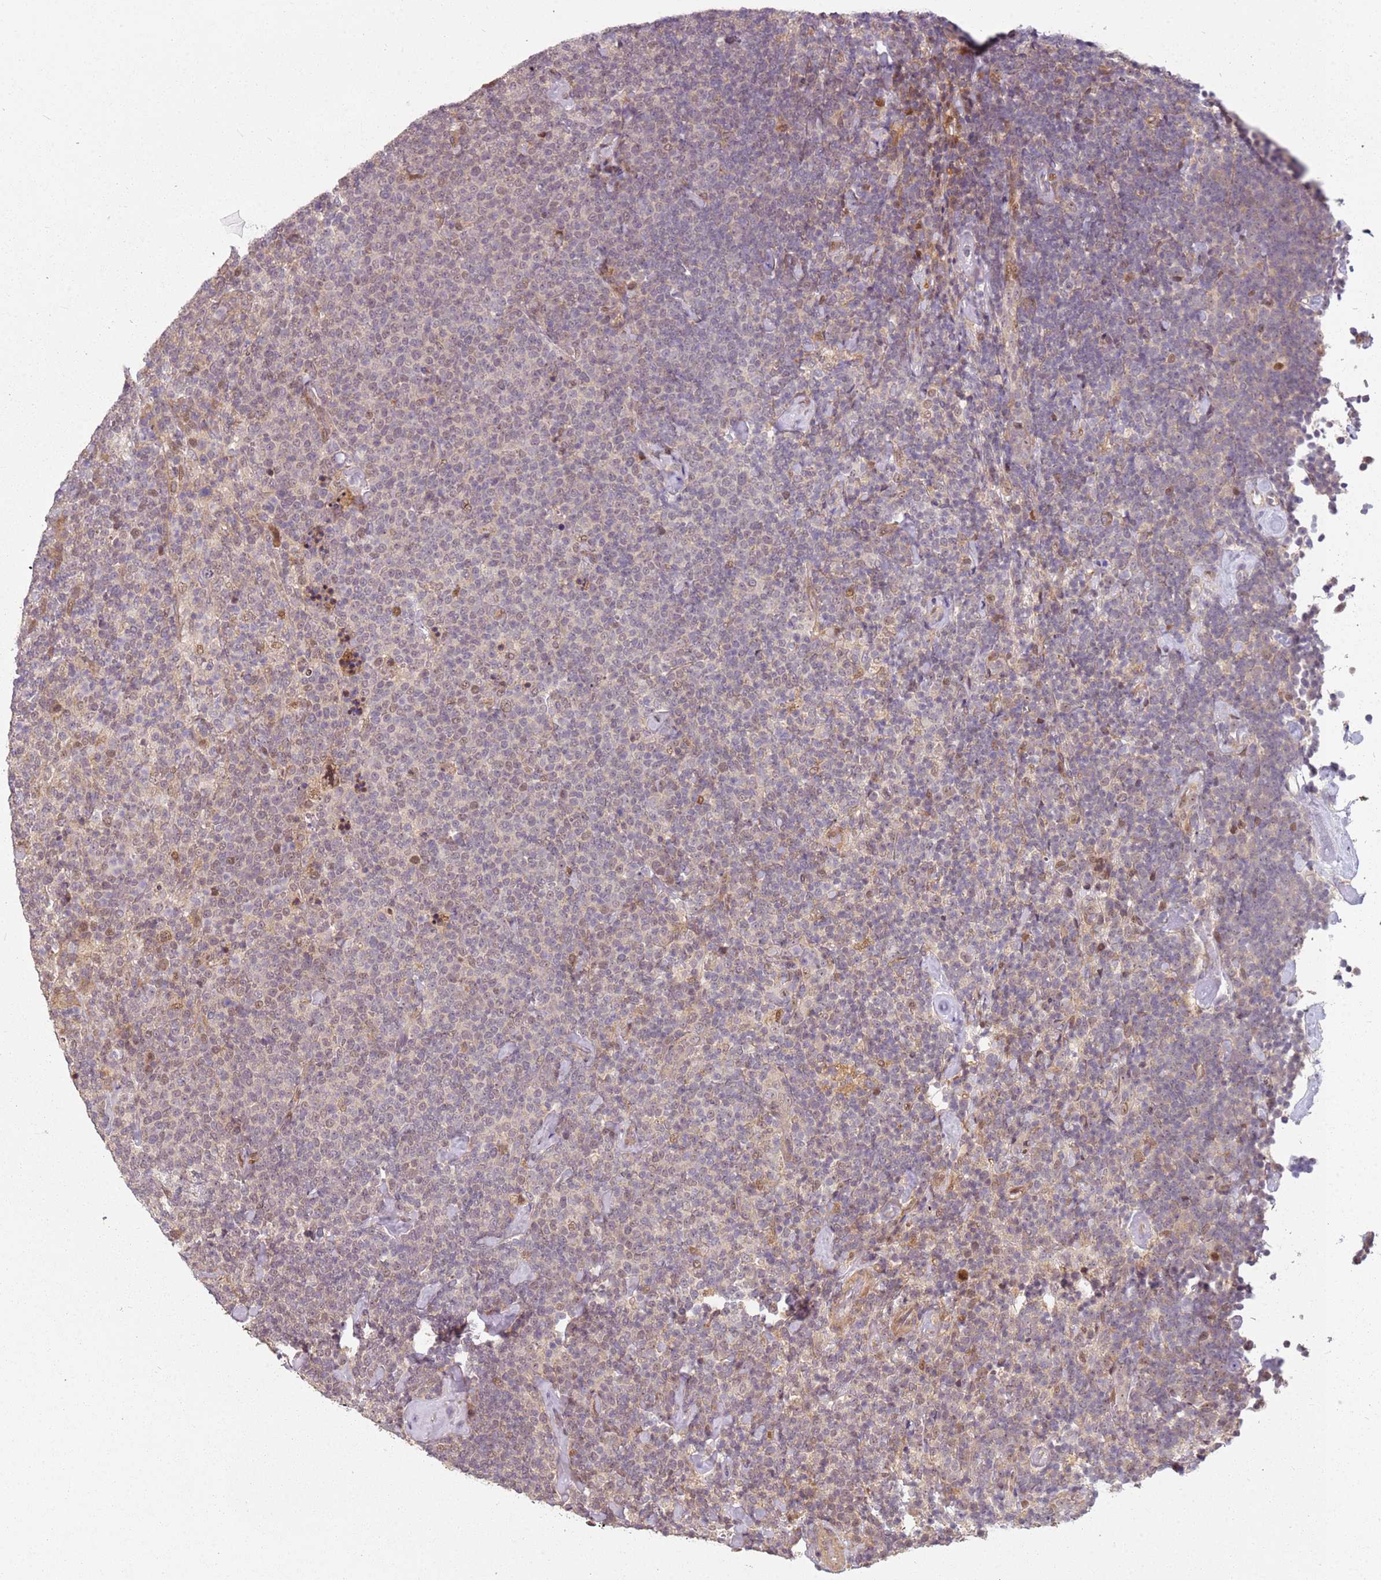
{"staining": {"intensity": "moderate", "quantity": "<25%", "location": "nuclear"}, "tissue": "lymphoma", "cell_type": "Tumor cells", "image_type": "cancer", "snomed": [{"axis": "morphology", "description": "Malignant lymphoma, non-Hodgkin's type, High grade"}, {"axis": "topography", "description": "Lymph node"}], "caption": "Immunohistochemistry micrograph of neoplastic tissue: human lymphoma stained using immunohistochemistry (IHC) exhibits low levels of moderate protein expression localized specifically in the nuclear of tumor cells, appearing as a nuclear brown color.", "gene": "CHURC1", "patient": {"sex": "male", "age": 61}}